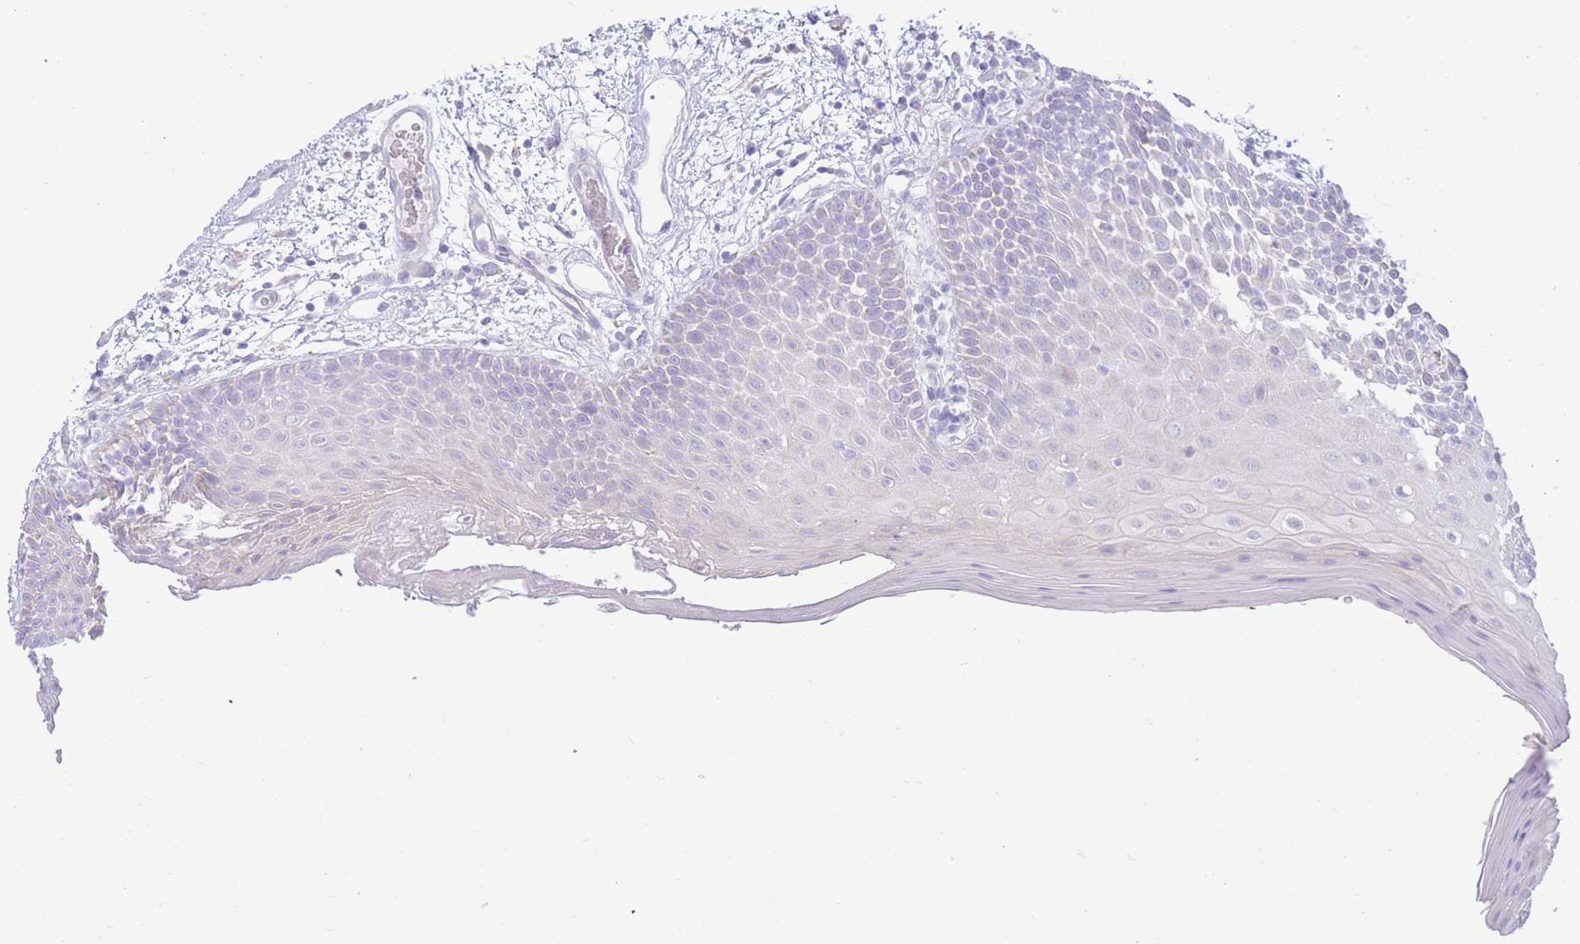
{"staining": {"intensity": "negative", "quantity": "none", "location": "none"}, "tissue": "oral mucosa", "cell_type": "Squamous epithelial cells", "image_type": "normal", "snomed": [{"axis": "morphology", "description": "Normal tissue, NOS"}, {"axis": "morphology", "description": "Squamous cell carcinoma, NOS"}, {"axis": "topography", "description": "Oral tissue"}, {"axis": "topography", "description": "Tounge, NOS"}, {"axis": "topography", "description": "Head-Neck"}], "caption": "Squamous epithelial cells are negative for brown protein staining in normal oral mucosa. (Brightfield microscopy of DAB immunohistochemistry at high magnification).", "gene": "ACSM4", "patient": {"sex": "male", "age": 76}}